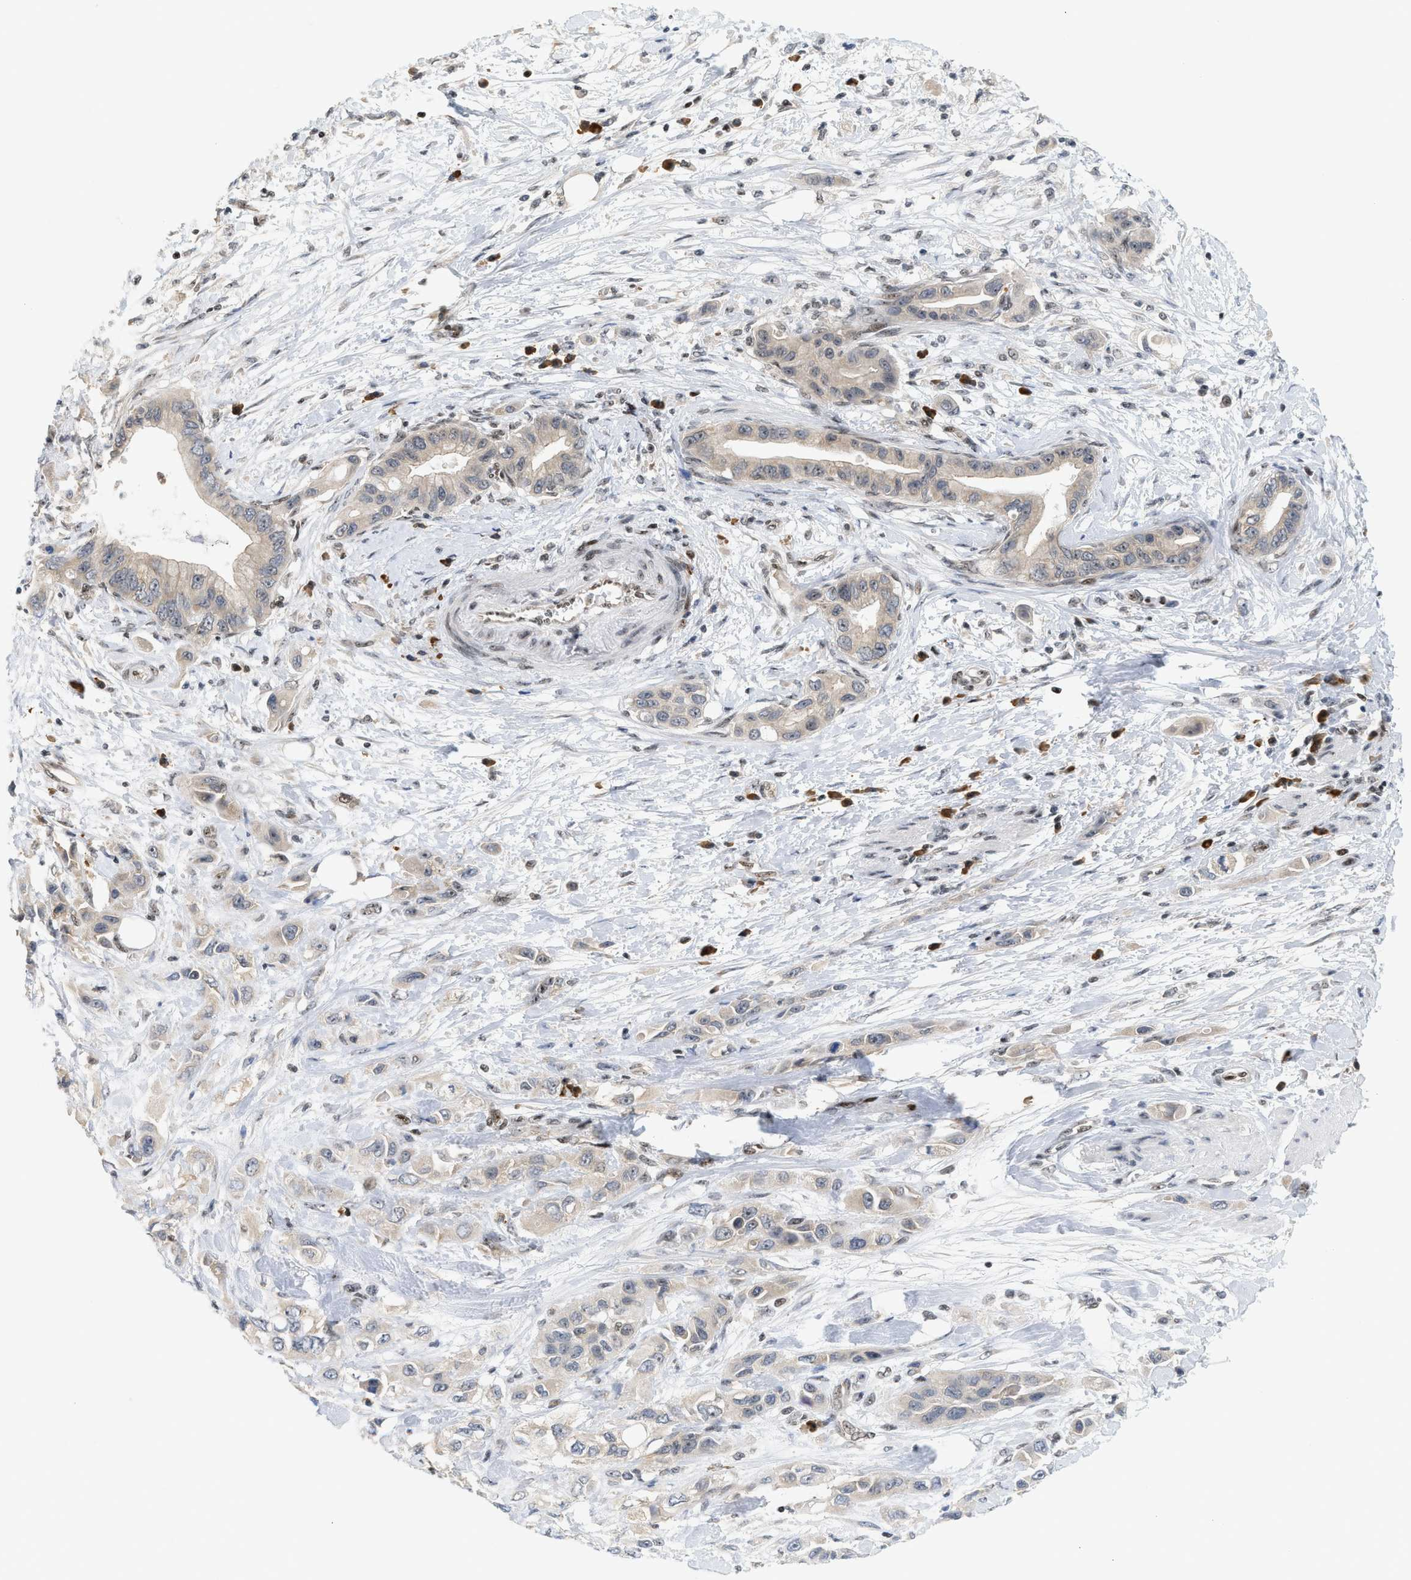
{"staining": {"intensity": "weak", "quantity": "<25%", "location": "cytoplasmic/membranous"}, "tissue": "pancreatic cancer", "cell_type": "Tumor cells", "image_type": "cancer", "snomed": [{"axis": "morphology", "description": "Adenocarcinoma, NOS"}, {"axis": "topography", "description": "Pancreas"}], "caption": "This is a micrograph of IHC staining of pancreatic adenocarcinoma, which shows no staining in tumor cells.", "gene": "ZNF22", "patient": {"sex": "female", "age": 73}}